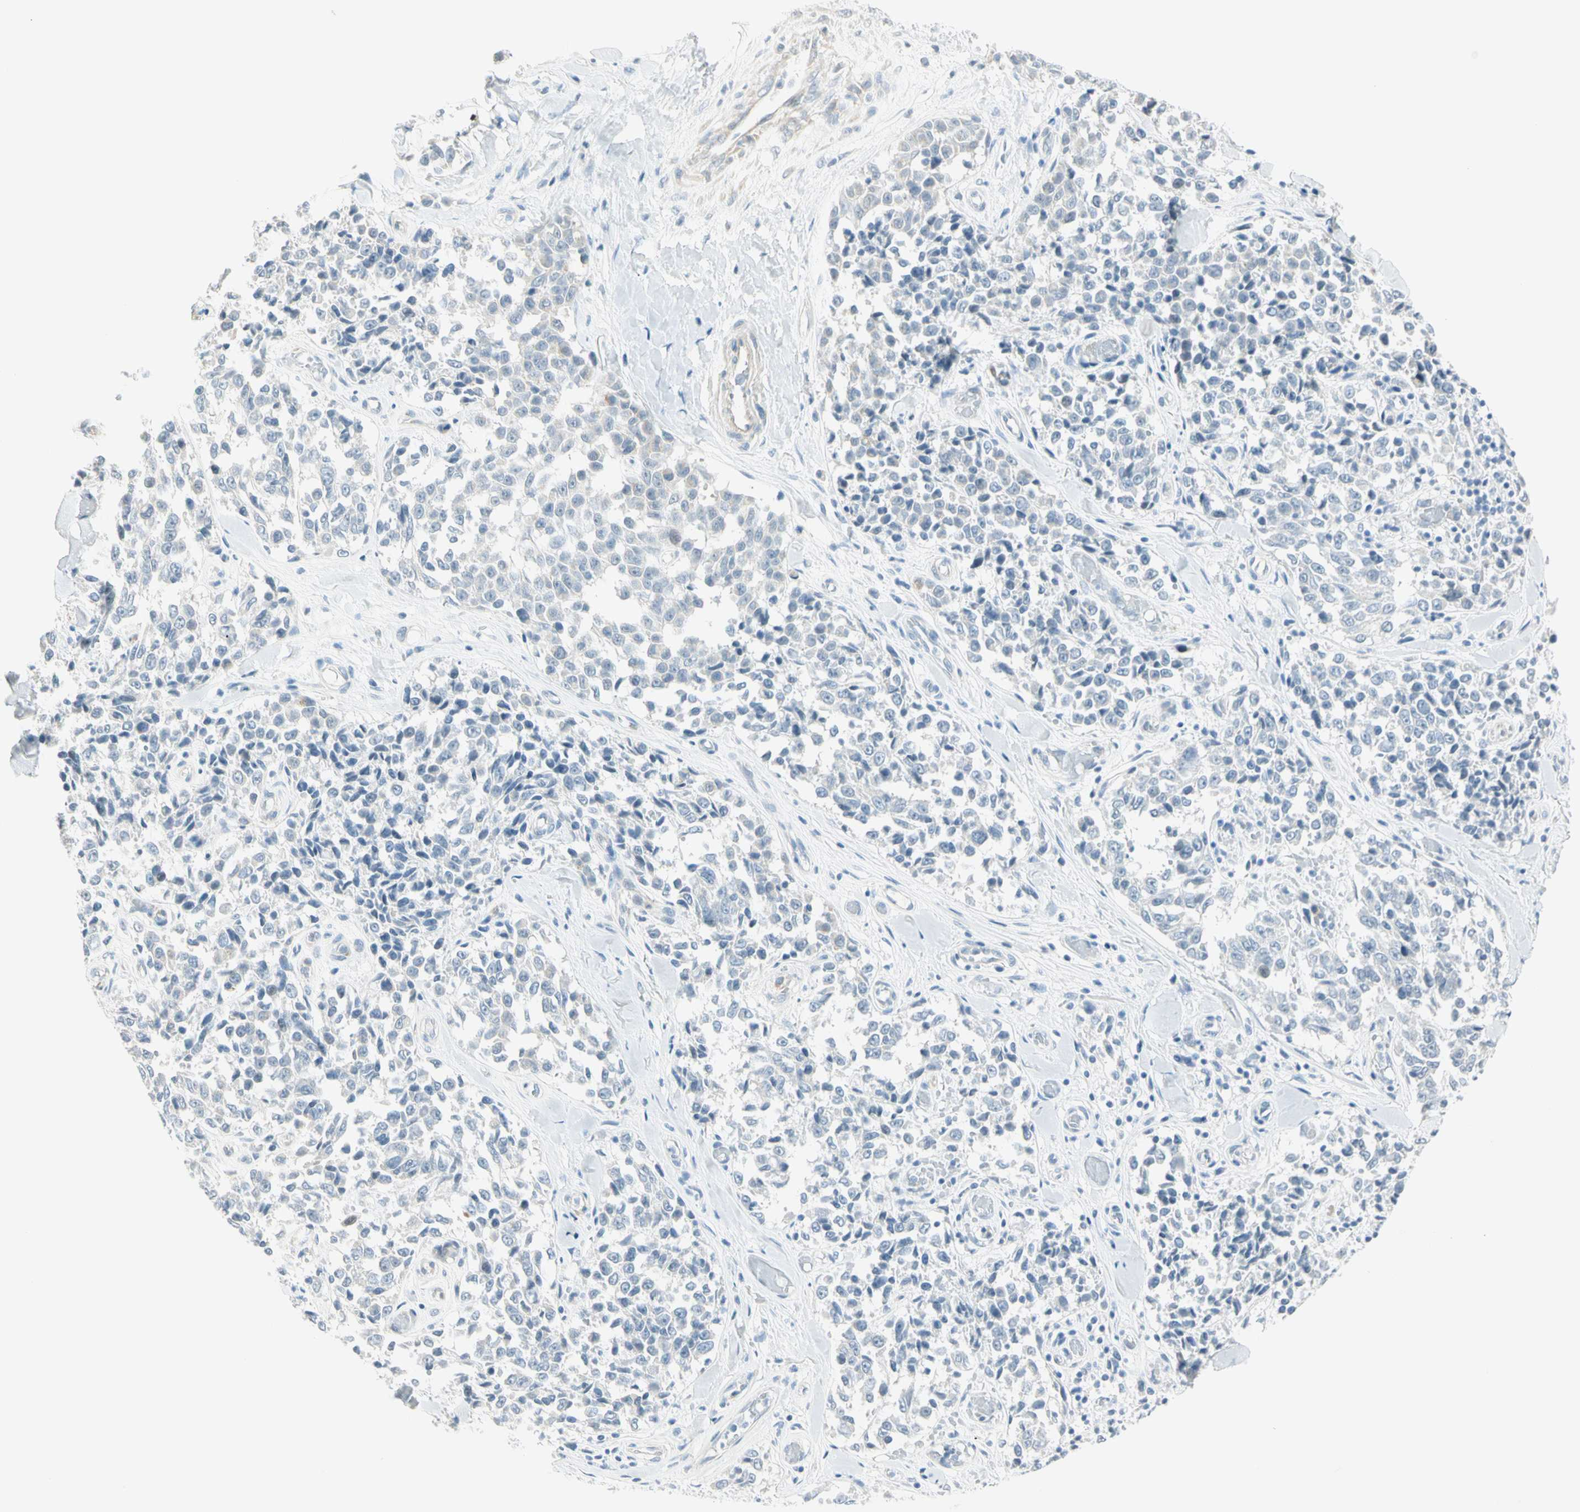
{"staining": {"intensity": "negative", "quantity": "none", "location": "none"}, "tissue": "melanoma", "cell_type": "Tumor cells", "image_type": "cancer", "snomed": [{"axis": "morphology", "description": "Malignant melanoma, NOS"}, {"axis": "topography", "description": "Skin"}], "caption": "Immunohistochemistry (IHC) of melanoma displays no staining in tumor cells.", "gene": "MLLT10", "patient": {"sex": "female", "age": 64}}